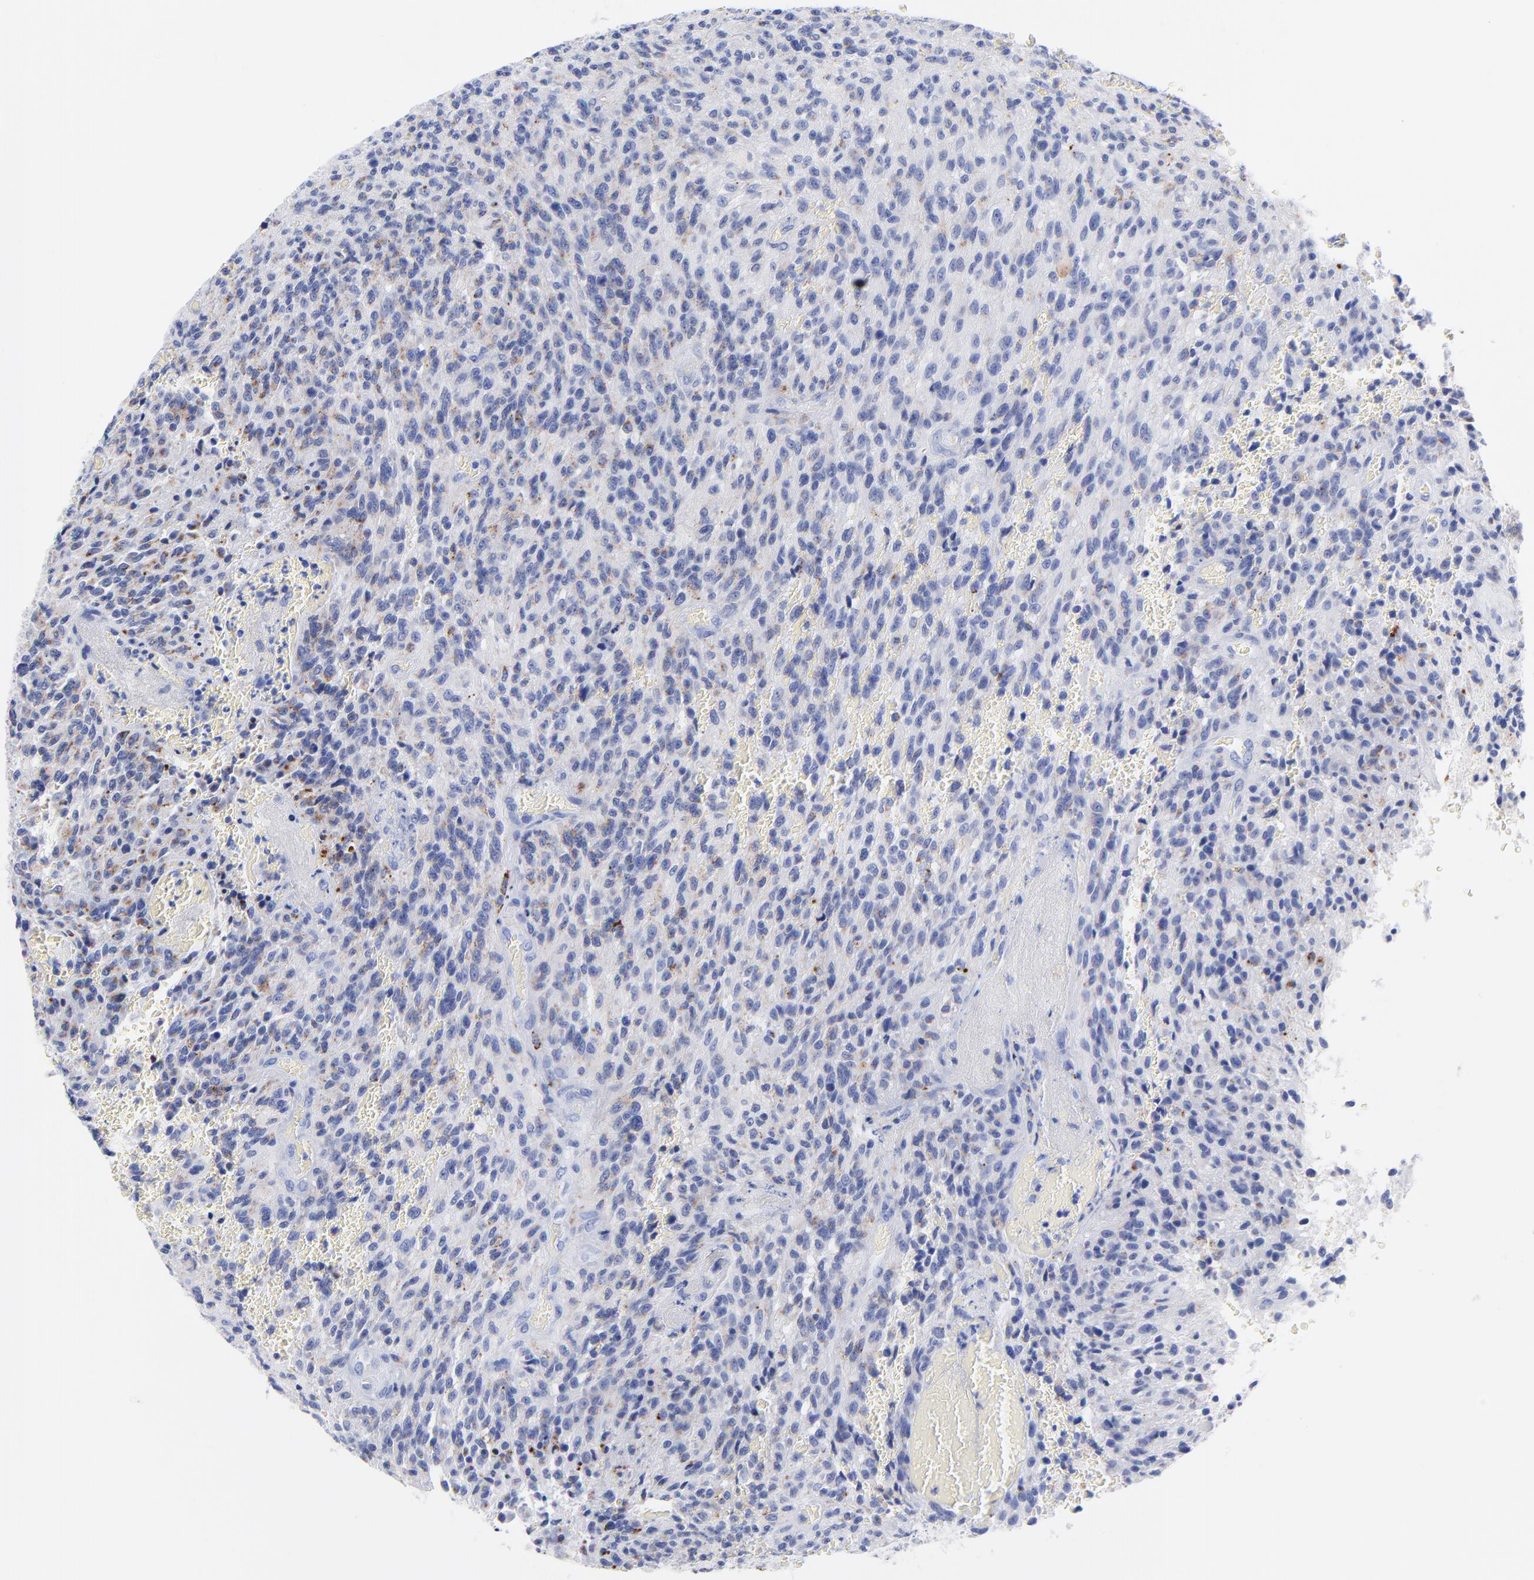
{"staining": {"intensity": "moderate", "quantity": "25%-75%", "location": "cytoplasmic/membranous"}, "tissue": "glioma", "cell_type": "Tumor cells", "image_type": "cancer", "snomed": [{"axis": "morphology", "description": "Normal tissue, NOS"}, {"axis": "morphology", "description": "Glioma, malignant, High grade"}, {"axis": "topography", "description": "Cerebral cortex"}], "caption": "Glioma stained with a brown dye shows moderate cytoplasmic/membranous positive positivity in approximately 25%-75% of tumor cells.", "gene": "CPVL", "patient": {"sex": "male", "age": 56}}